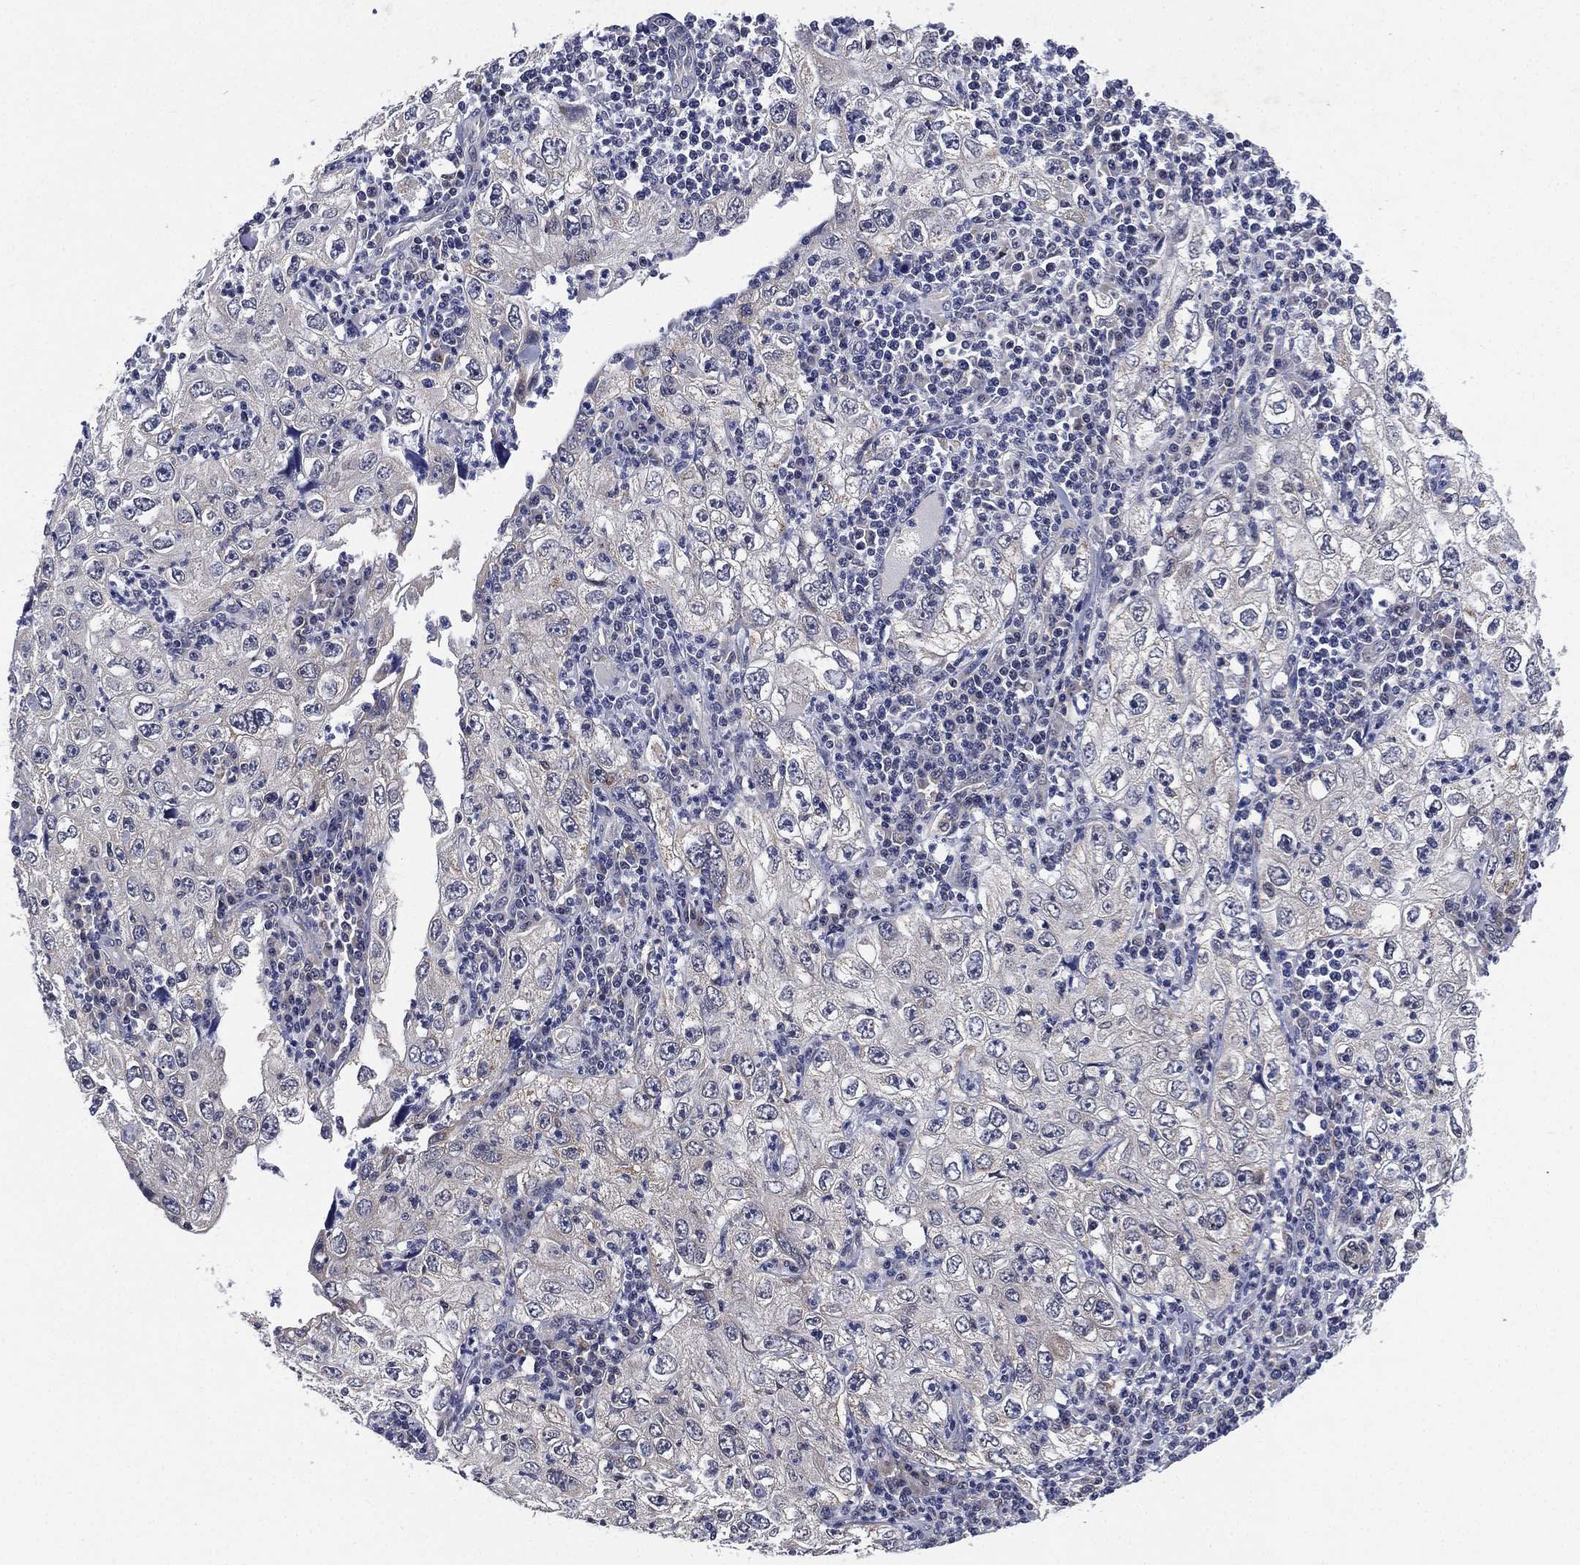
{"staining": {"intensity": "negative", "quantity": "none", "location": "none"}, "tissue": "cervical cancer", "cell_type": "Tumor cells", "image_type": "cancer", "snomed": [{"axis": "morphology", "description": "Squamous cell carcinoma, NOS"}, {"axis": "topography", "description": "Cervix"}], "caption": "Tumor cells show no significant protein positivity in cervical squamous cell carcinoma. Brightfield microscopy of immunohistochemistry (IHC) stained with DAB (brown) and hematoxylin (blue), captured at high magnification.", "gene": "SELENOO", "patient": {"sex": "female", "age": 24}}